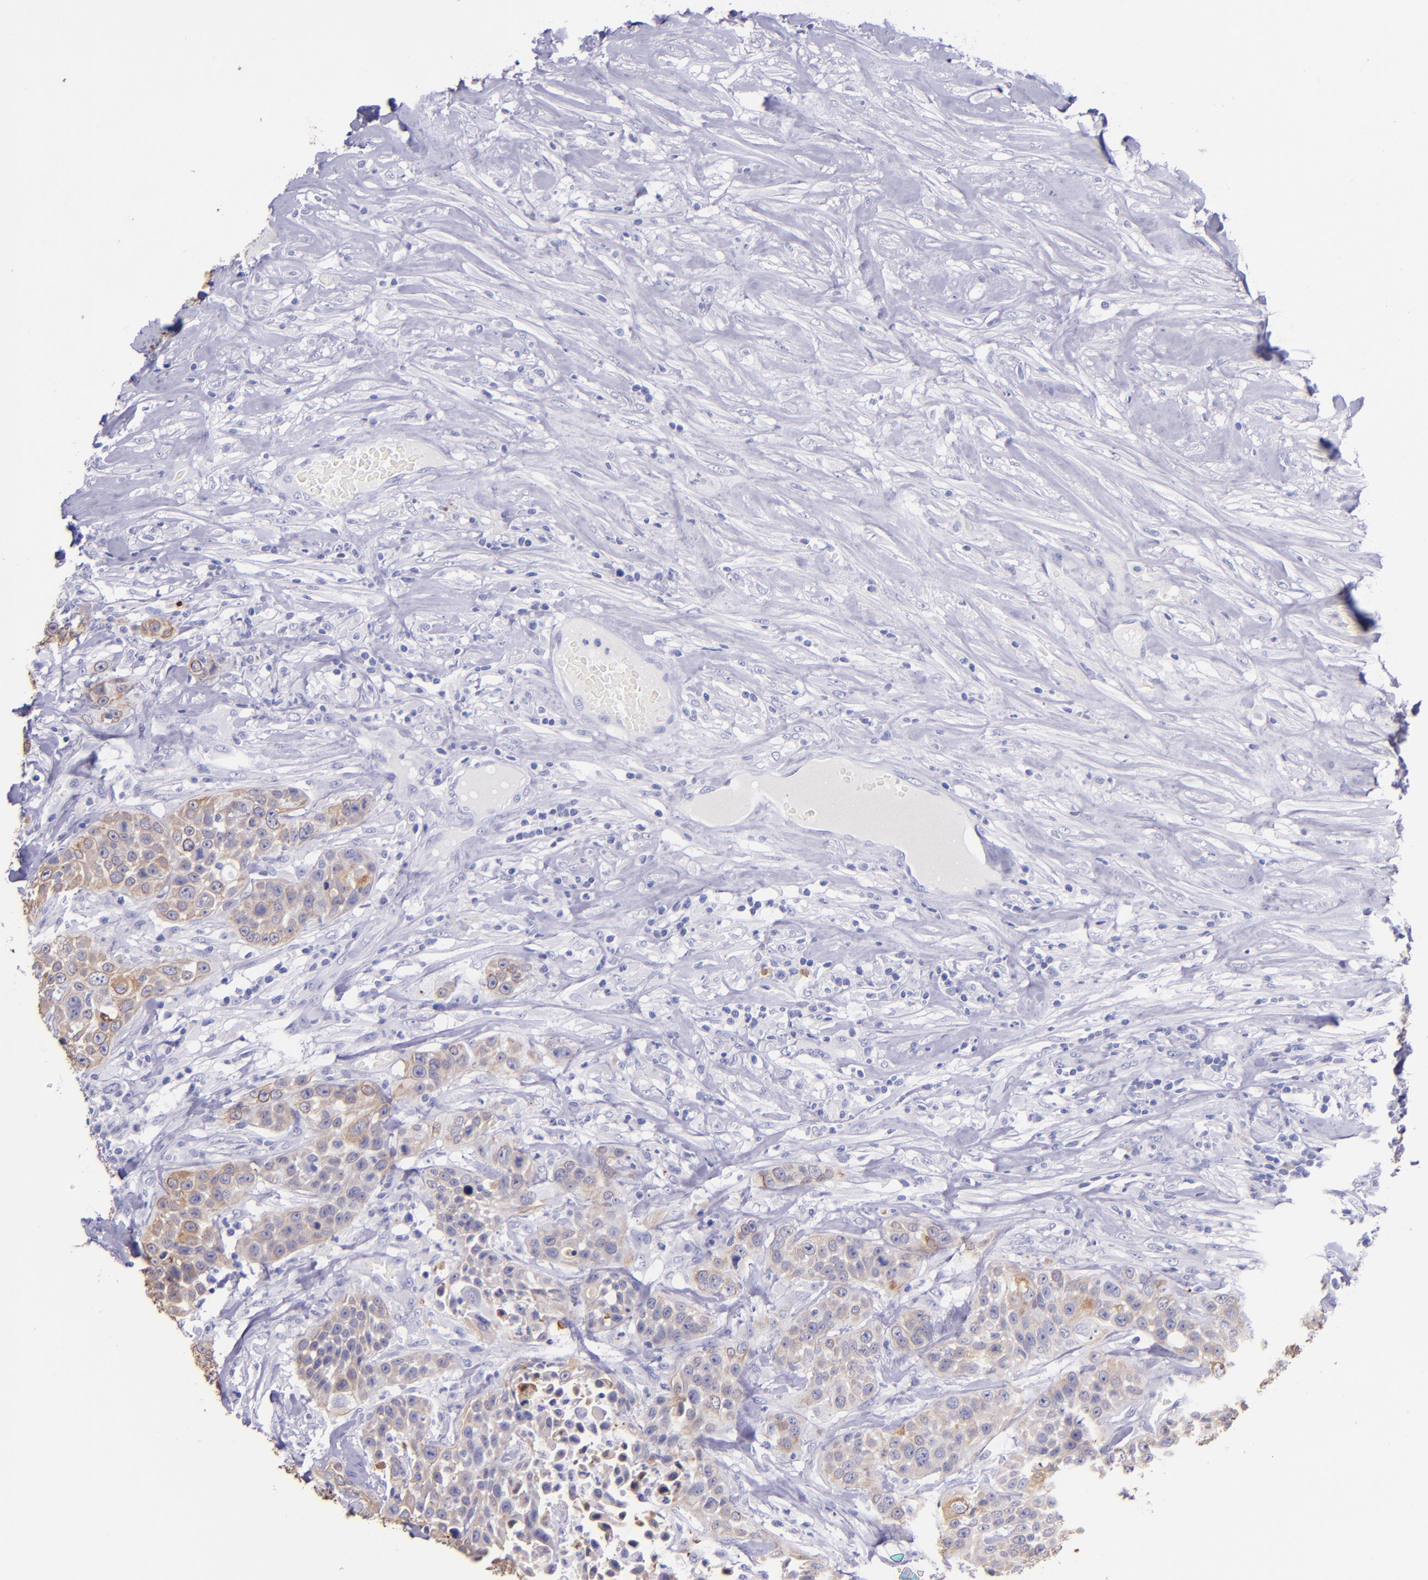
{"staining": {"intensity": "weak", "quantity": ">75%", "location": "cytoplasmic/membranous"}, "tissue": "urothelial cancer", "cell_type": "Tumor cells", "image_type": "cancer", "snomed": [{"axis": "morphology", "description": "Urothelial carcinoma, High grade"}, {"axis": "topography", "description": "Urinary bladder"}], "caption": "DAB (3,3'-diaminobenzidine) immunohistochemical staining of high-grade urothelial carcinoma shows weak cytoplasmic/membranous protein expression in approximately >75% of tumor cells.", "gene": "KRT4", "patient": {"sex": "male", "age": 74}}